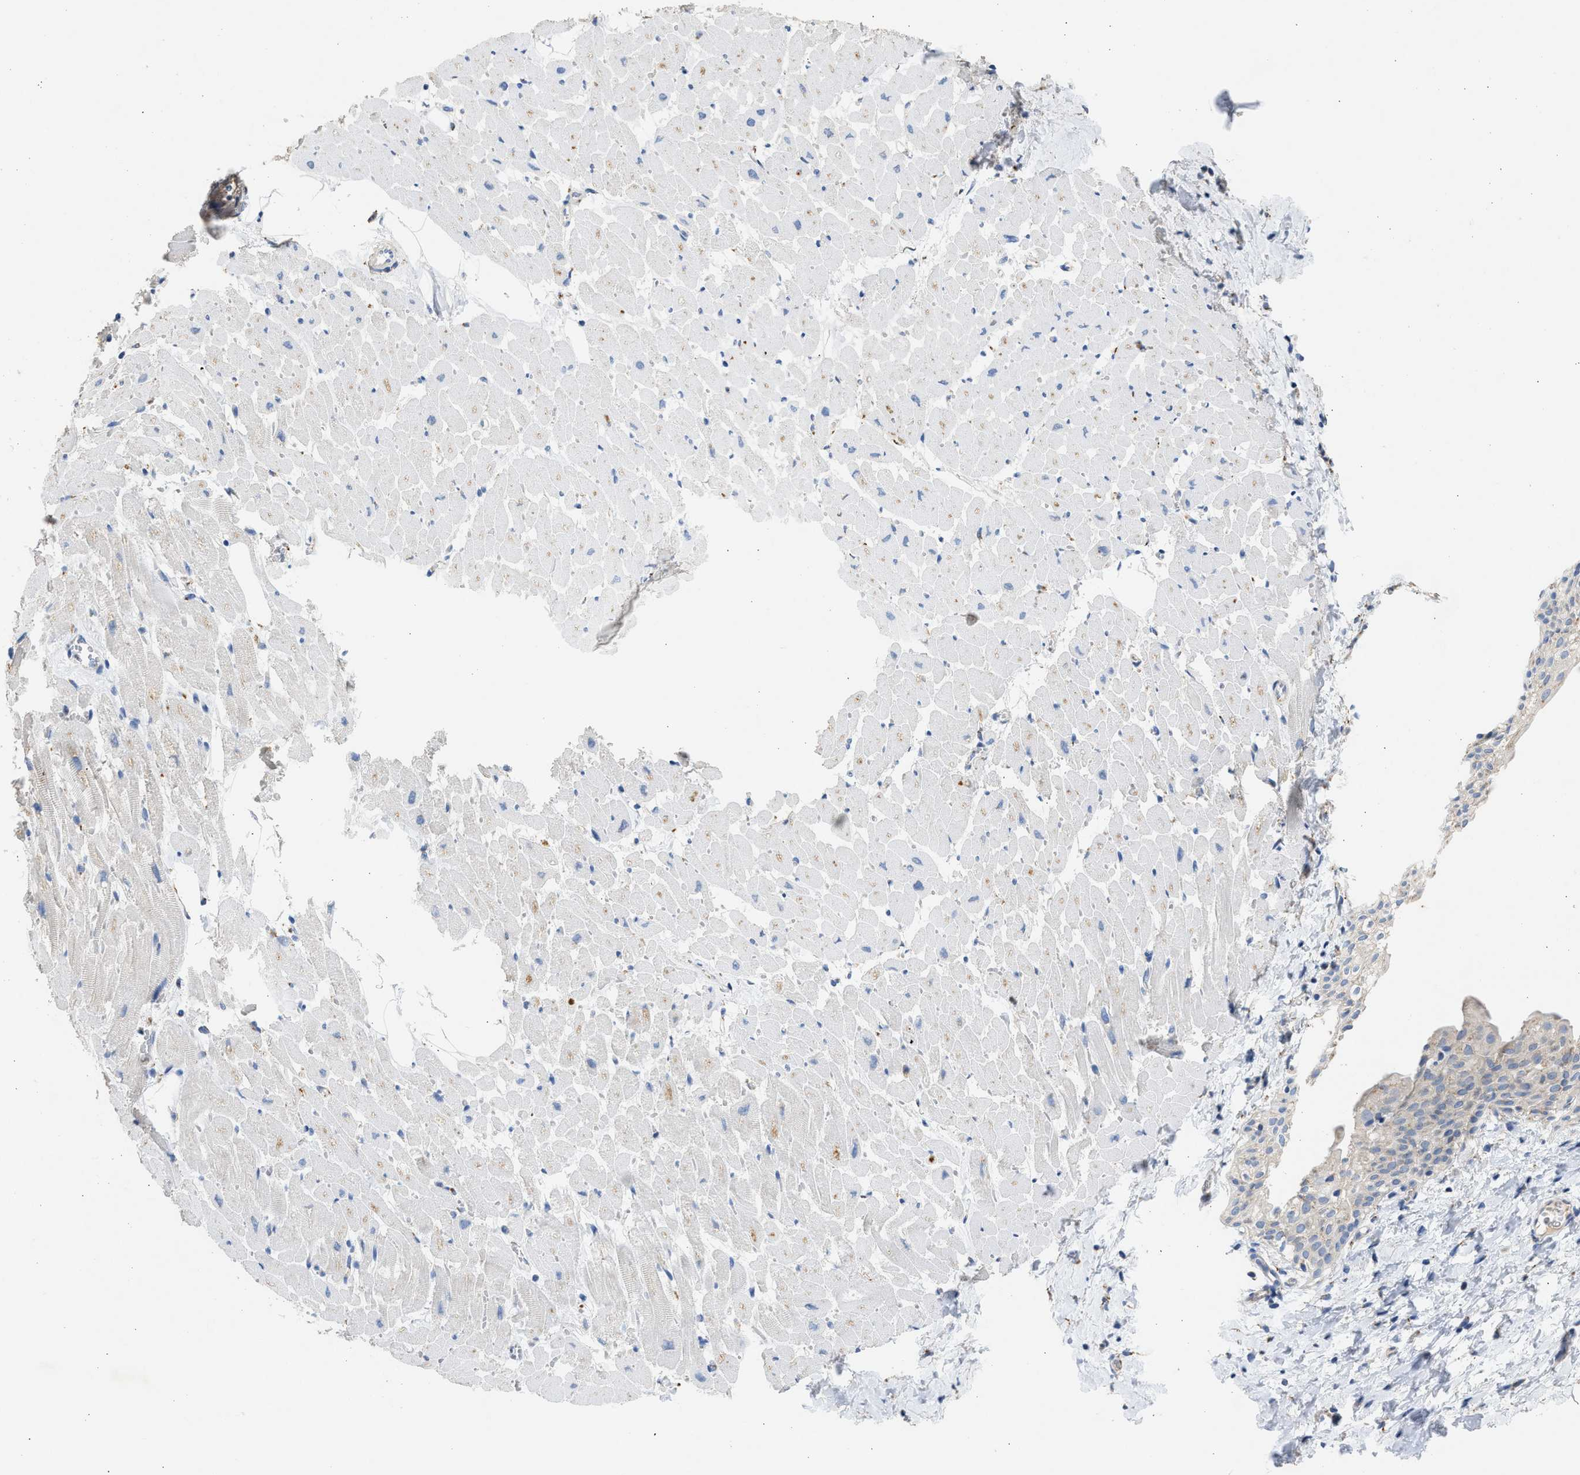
{"staining": {"intensity": "moderate", "quantity": "<25%", "location": "cytoplasmic/membranous"}, "tissue": "heart muscle", "cell_type": "Cardiomyocytes", "image_type": "normal", "snomed": [{"axis": "morphology", "description": "Normal tissue, NOS"}, {"axis": "topography", "description": "Heart"}], "caption": "The micrograph exhibits immunohistochemical staining of benign heart muscle. There is moderate cytoplasmic/membranous staining is identified in about <25% of cardiomyocytes. The protein is stained brown, and the nuclei are stained in blue (DAB IHC with brightfield microscopy, high magnification).", "gene": "IPO8", "patient": {"sex": "female", "age": 19}}